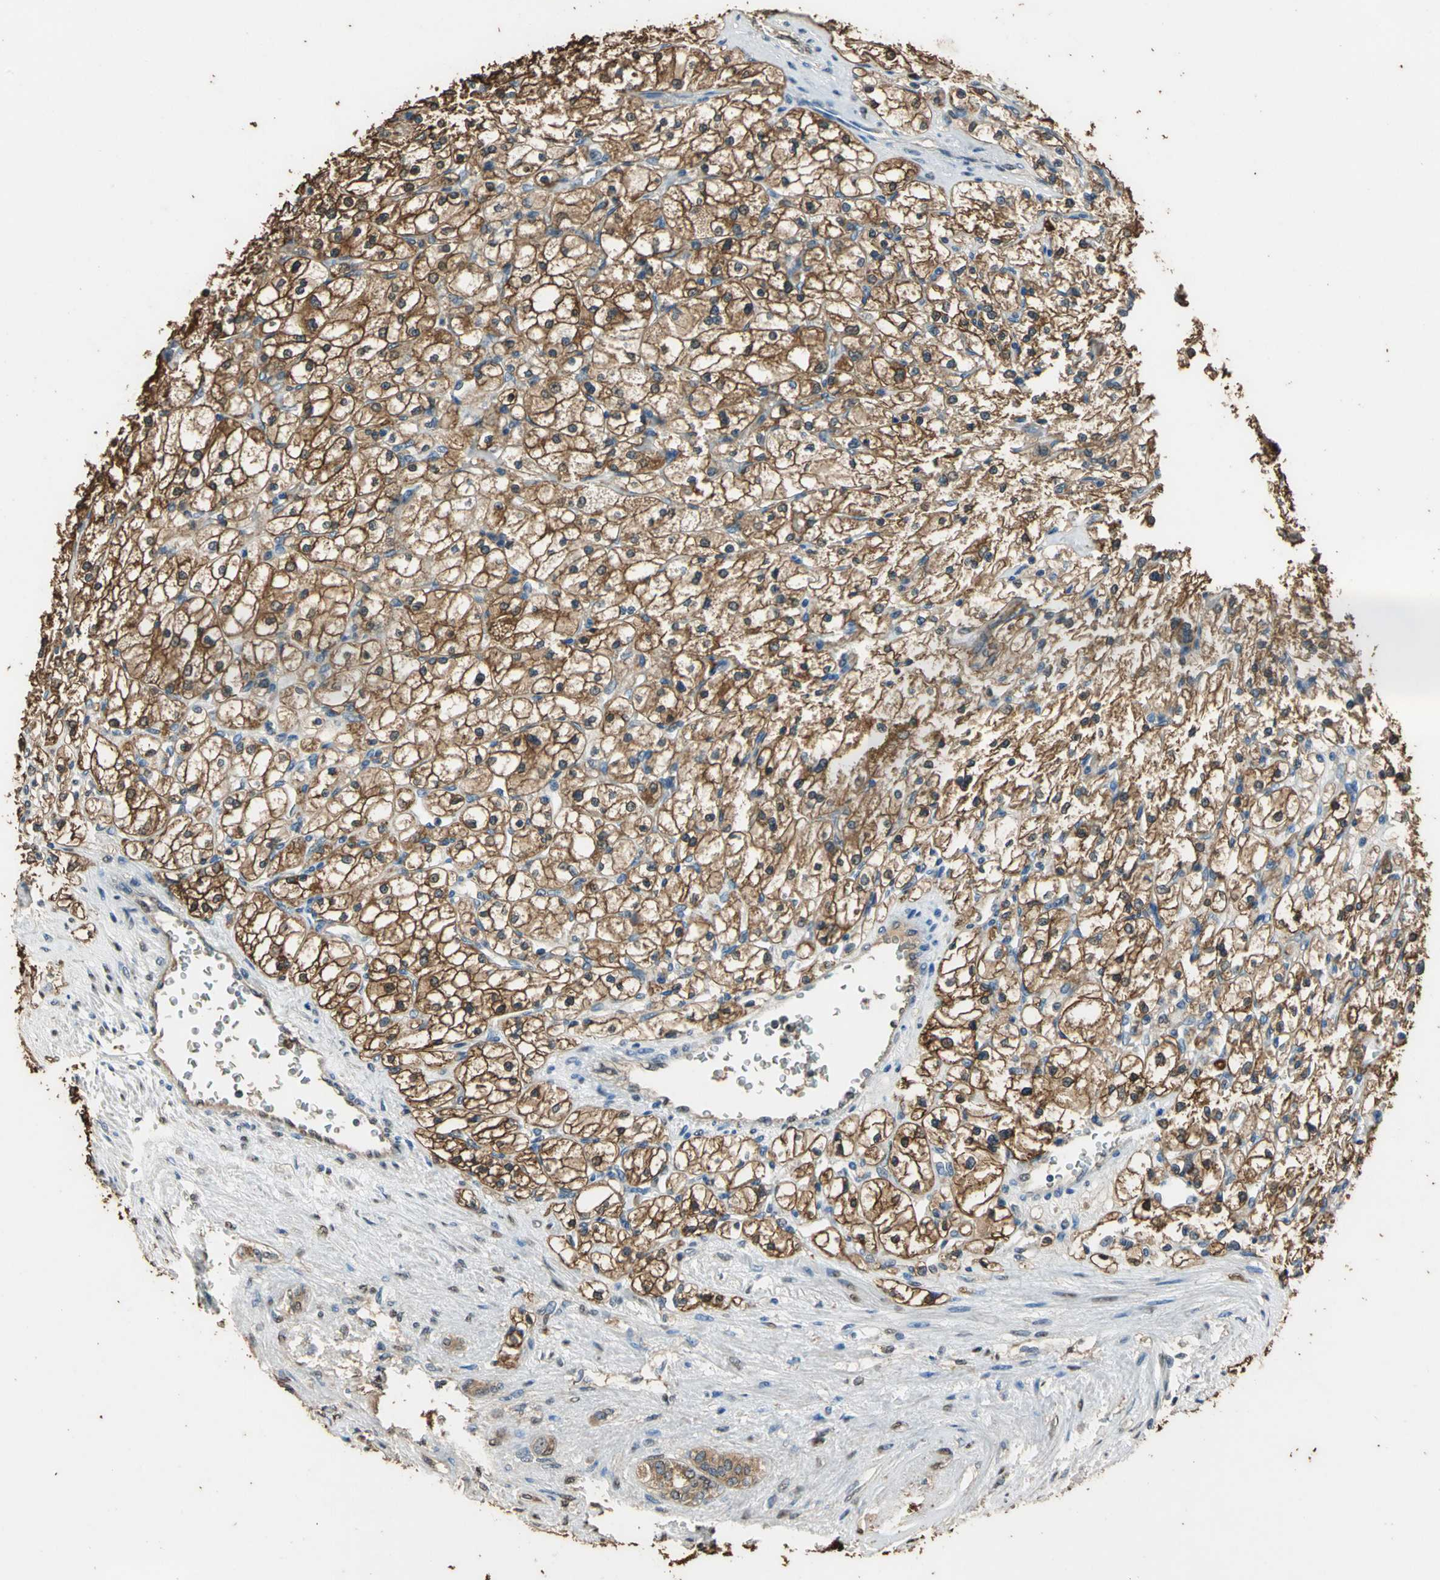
{"staining": {"intensity": "strong", "quantity": ">75%", "location": "cytoplasmic/membranous"}, "tissue": "renal cancer", "cell_type": "Tumor cells", "image_type": "cancer", "snomed": [{"axis": "morphology", "description": "Adenocarcinoma, NOS"}, {"axis": "topography", "description": "Kidney"}], "caption": "Protein expression analysis of human renal cancer reveals strong cytoplasmic/membranous staining in about >75% of tumor cells.", "gene": "GAPDH", "patient": {"sex": "female", "age": 83}}